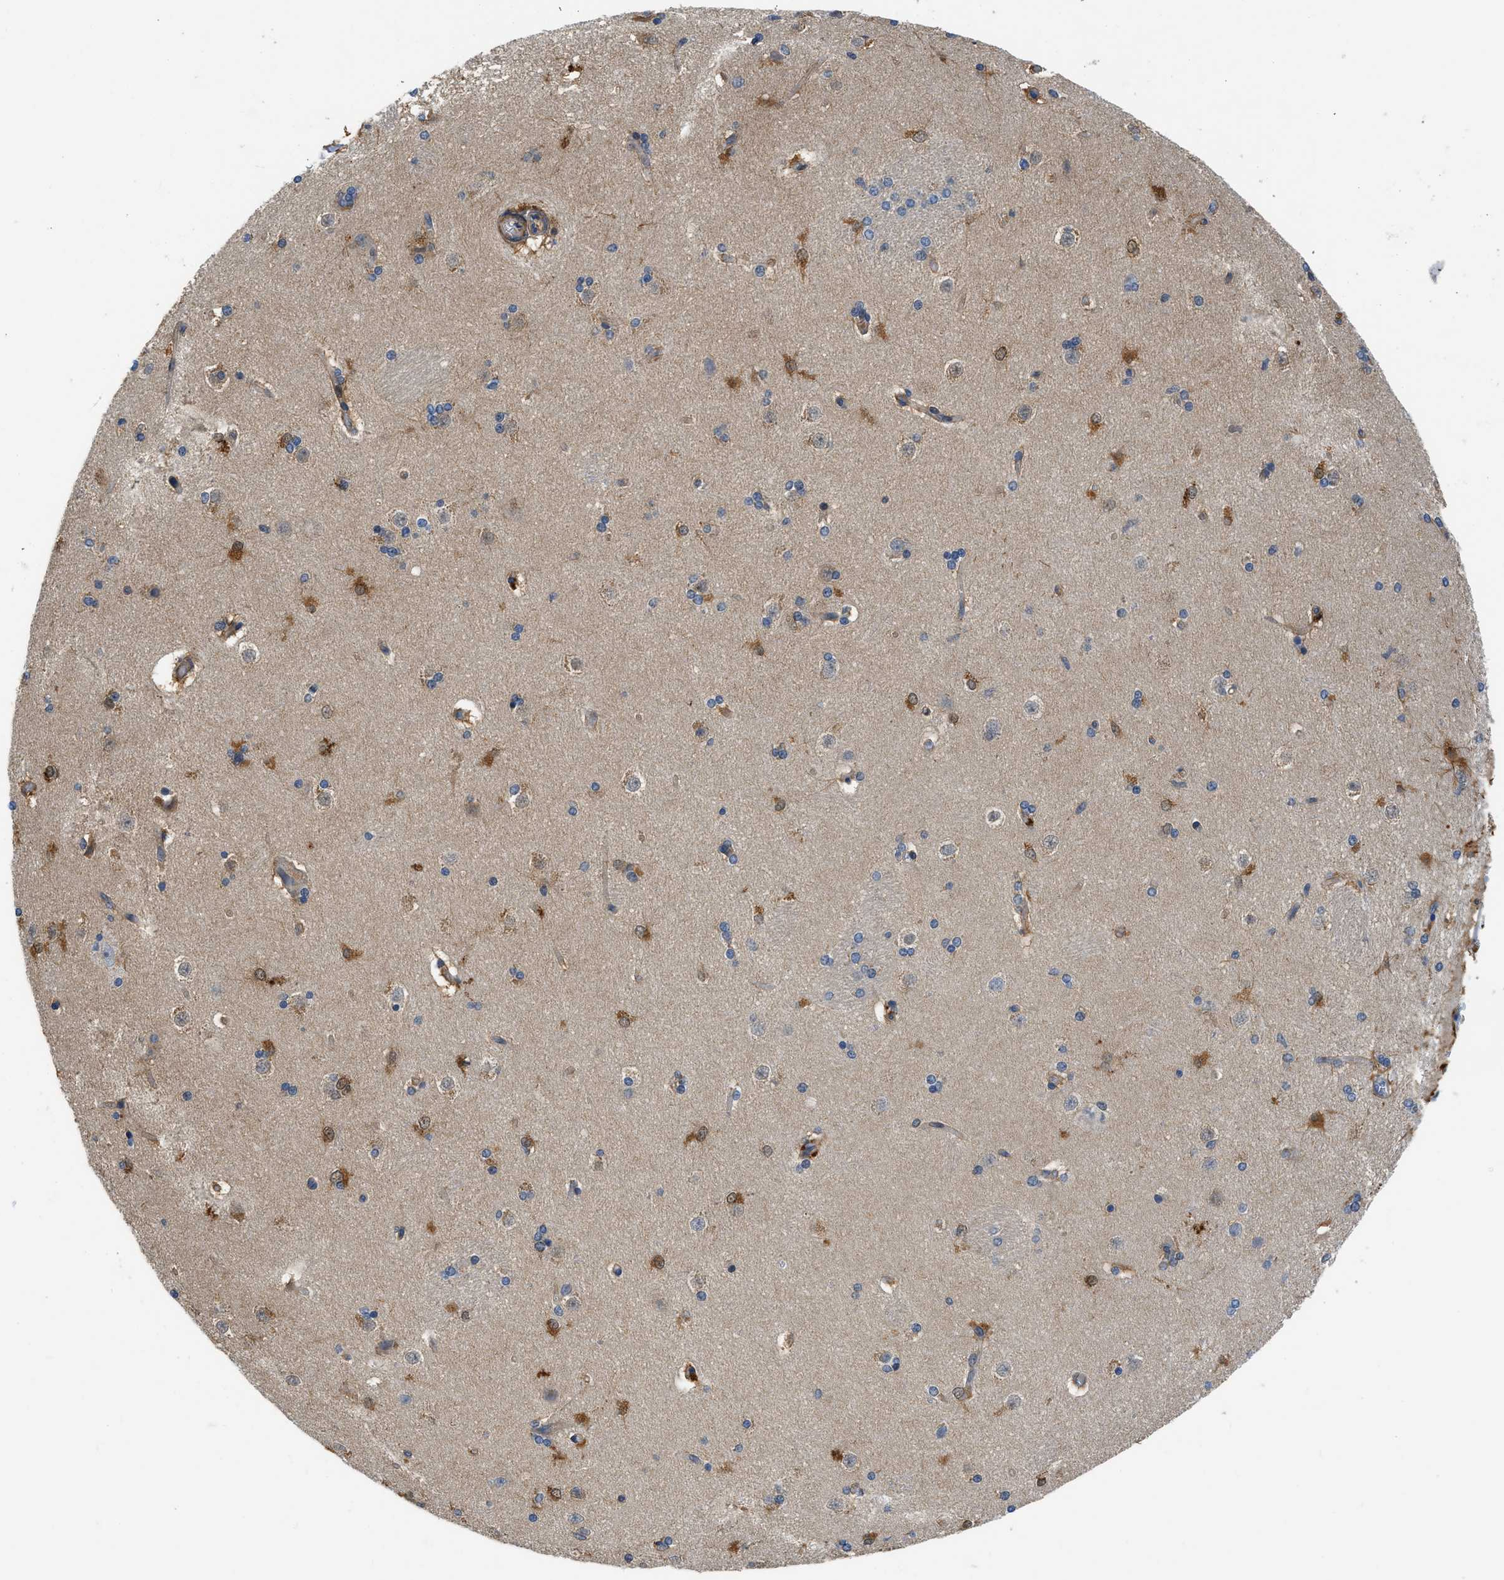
{"staining": {"intensity": "moderate", "quantity": "<25%", "location": "cytoplasmic/membranous"}, "tissue": "caudate", "cell_type": "Glial cells", "image_type": "normal", "snomed": [{"axis": "morphology", "description": "Normal tissue, NOS"}, {"axis": "topography", "description": "Lateral ventricle wall"}], "caption": "Human caudate stained for a protein (brown) displays moderate cytoplasmic/membranous positive positivity in approximately <25% of glial cells.", "gene": "GPR31", "patient": {"sex": "female", "age": 19}}